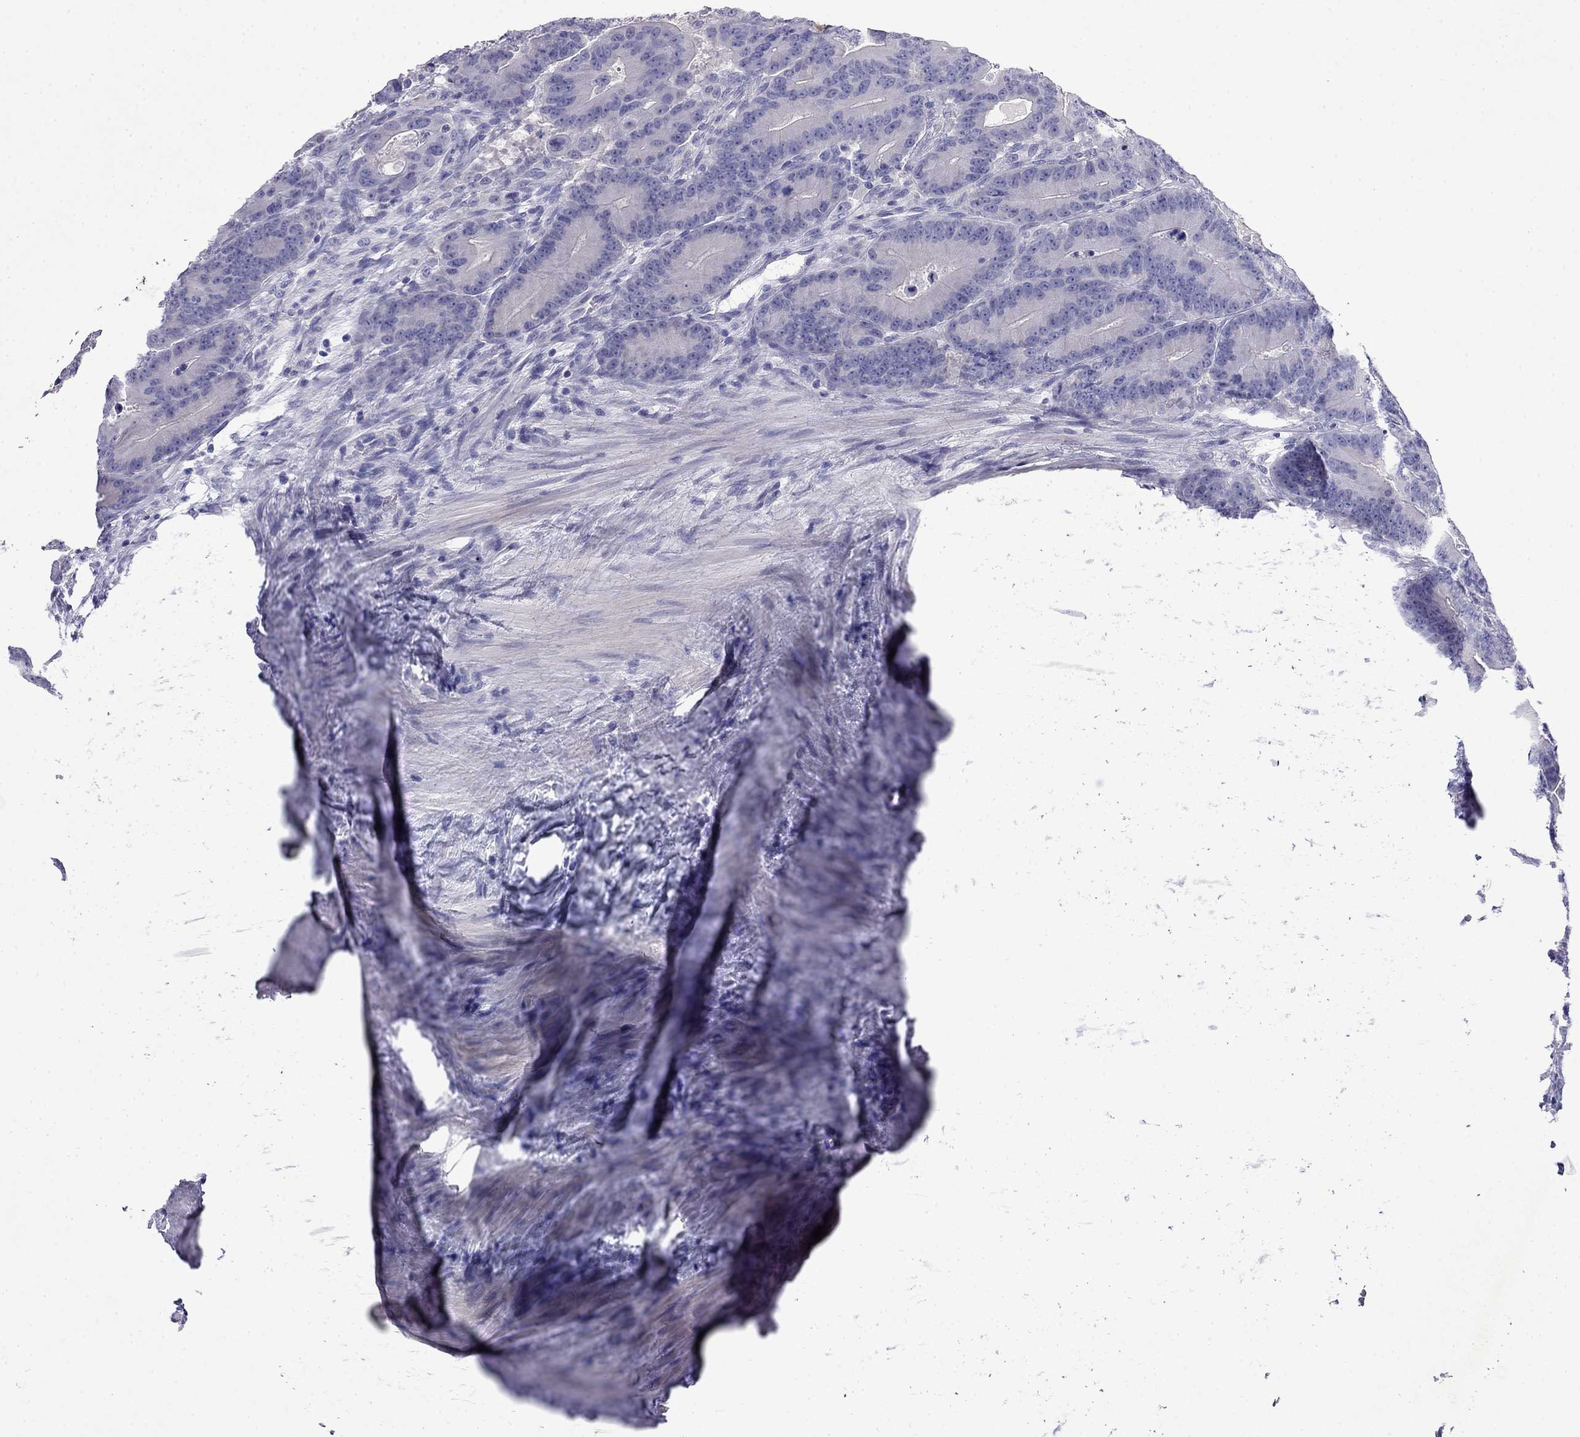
{"staining": {"intensity": "negative", "quantity": "none", "location": "none"}, "tissue": "colorectal cancer", "cell_type": "Tumor cells", "image_type": "cancer", "snomed": [{"axis": "morphology", "description": "Adenocarcinoma, NOS"}, {"axis": "topography", "description": "Rectum"}], "caption": "High power microscopy micrograph of an IHC image of colorectal adenocarcinoma, revealing no significant expression in tumor cells.", "gene": "MYO15A", "patient": {"sex": "male", "age": 64}}